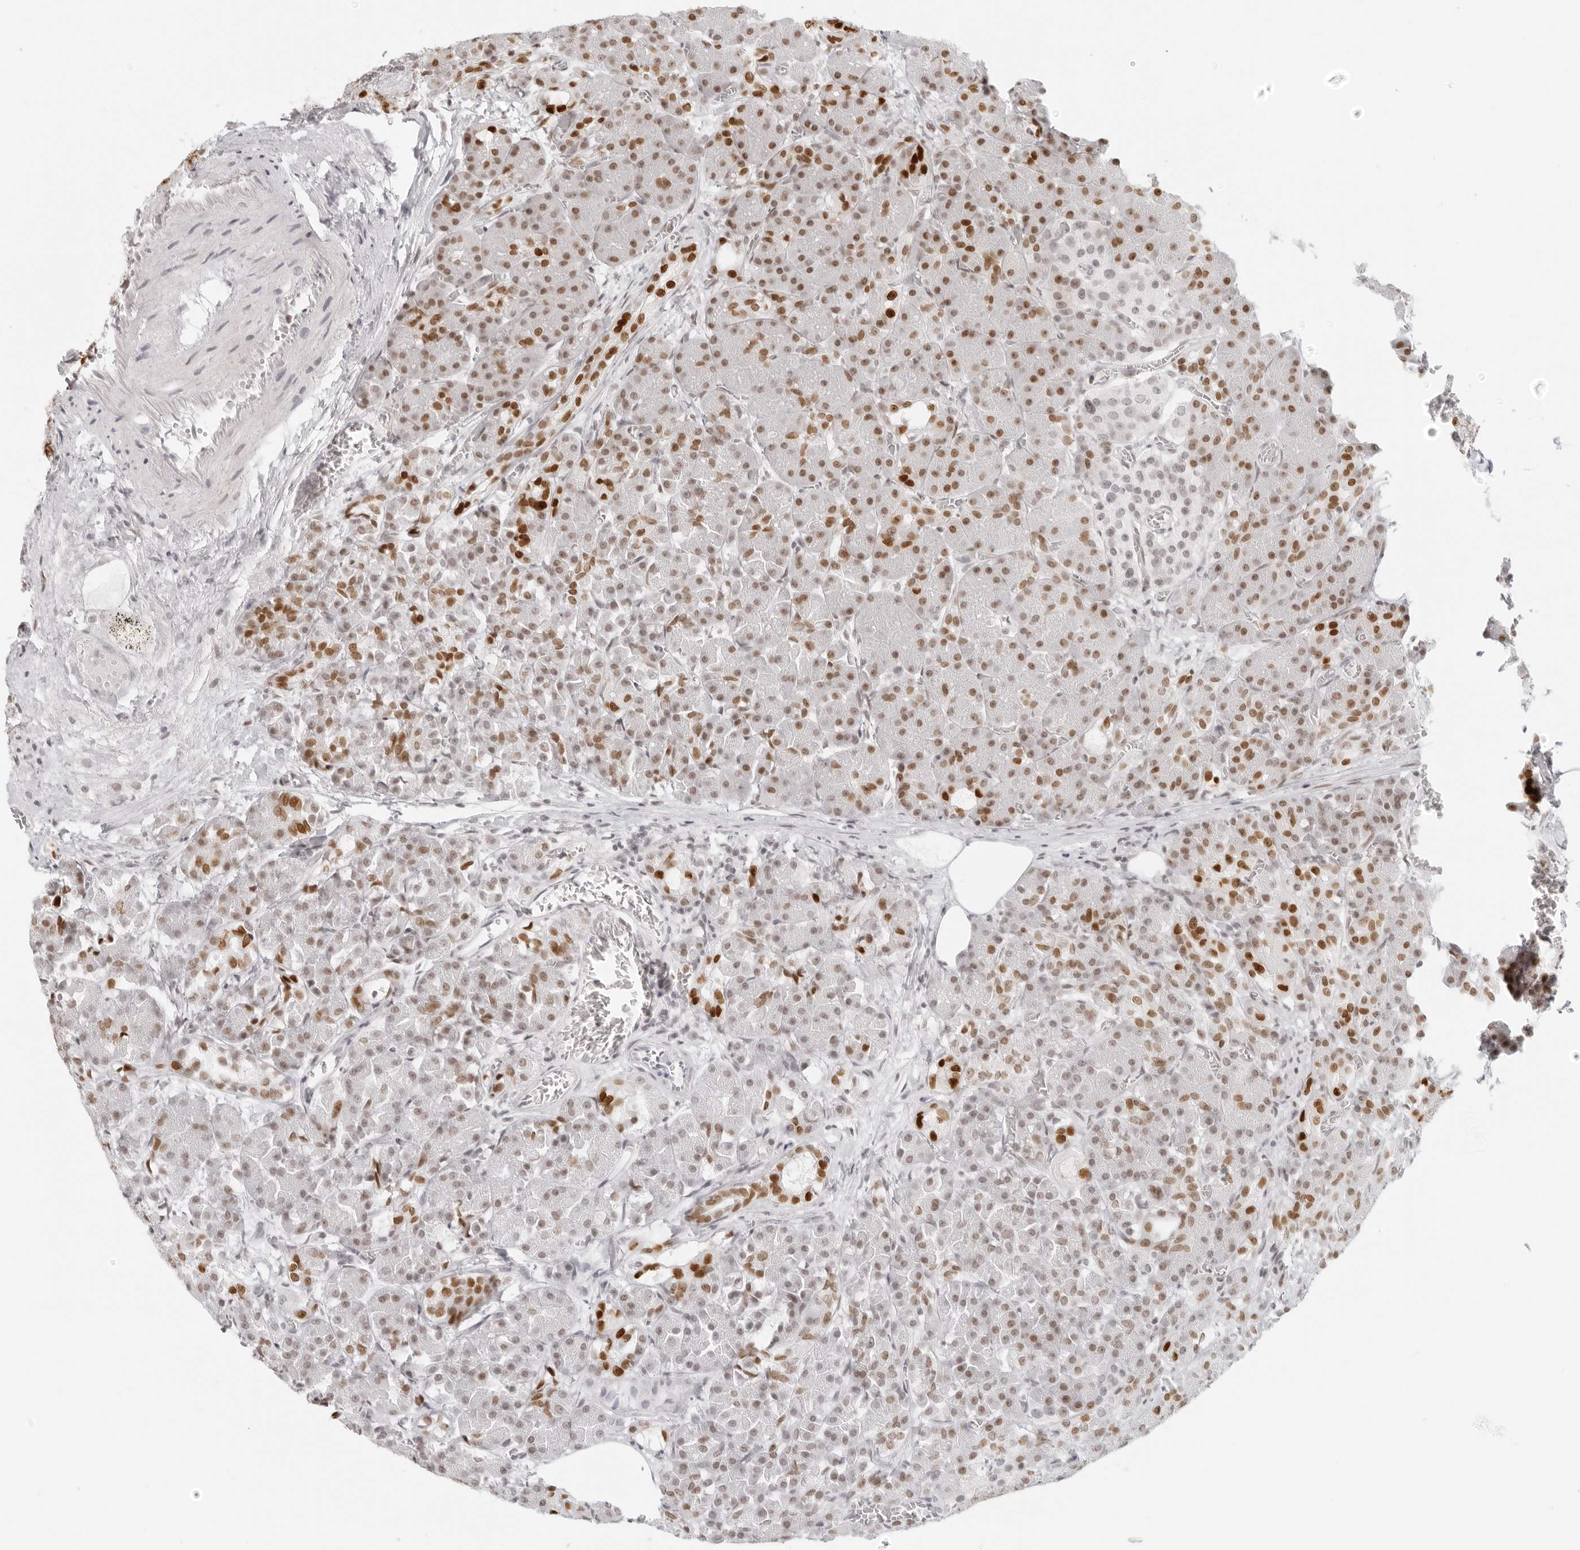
{"staining": {"intensity": "moderate", "quantity": ">75%", "location": "nuclear"}, "tissue": "pancreas", "cell_type": "Exocrine glandular cells", "image_type": "normal", "snomed": [{"axis": "morphology", "description": "Normal tissue, NOS"}, {"axis": "topography", "description": "Pancreas"}], "caption": "Benign pancreas displays moderate nuclear positivity in about >75% of exocrine glandular cells Using DAB (3,3'-diaminobenzidine) (brown) and hematoxylin (blue) stains, captured at high magnification using brightfield microscopy..", "gene": "RCC1", "patient": {"sex": "male", "age": 63}}